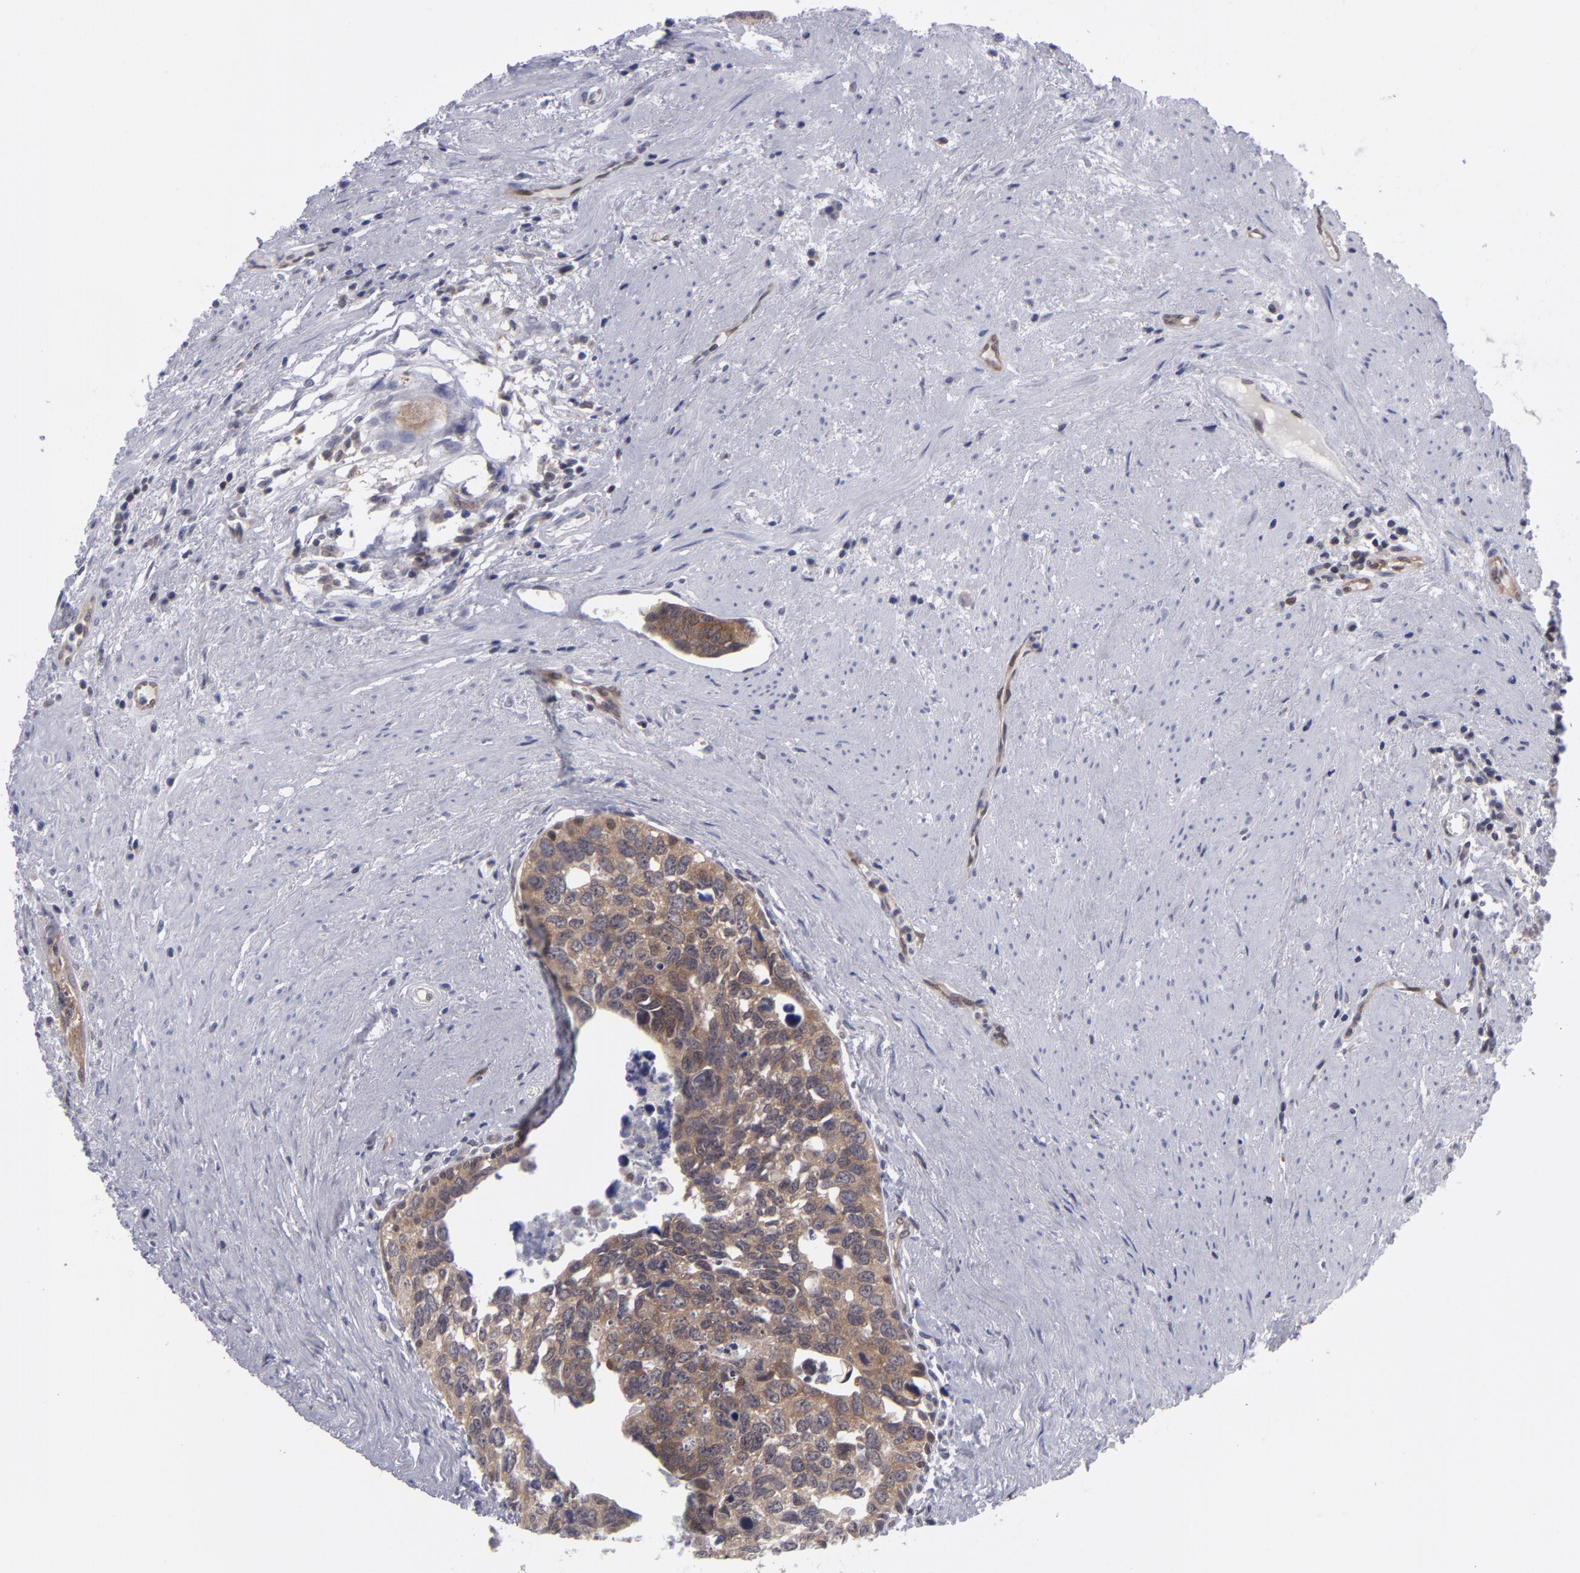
{"staining": {"intensity": "strong", "quantity": ">75%", "location": "cytoplasmic/membranous"}, "tissue": "urothelial cancer", "cell_type": "Tumor cells", "image_type": "cancer", "snomed": [{"axis": "morphology", "description": "Urothelial carcinoma, High grade"}, {"axis": "topography", "description": "Urinary bladder"}], "caption": "Strong cytoplasmic/membranous staining for a protein is present in approximately >75% of tumor cells of urothelial cancer using IHC.", "gene": "BCL10", "patient": {"sex": "male", "age": 81}}